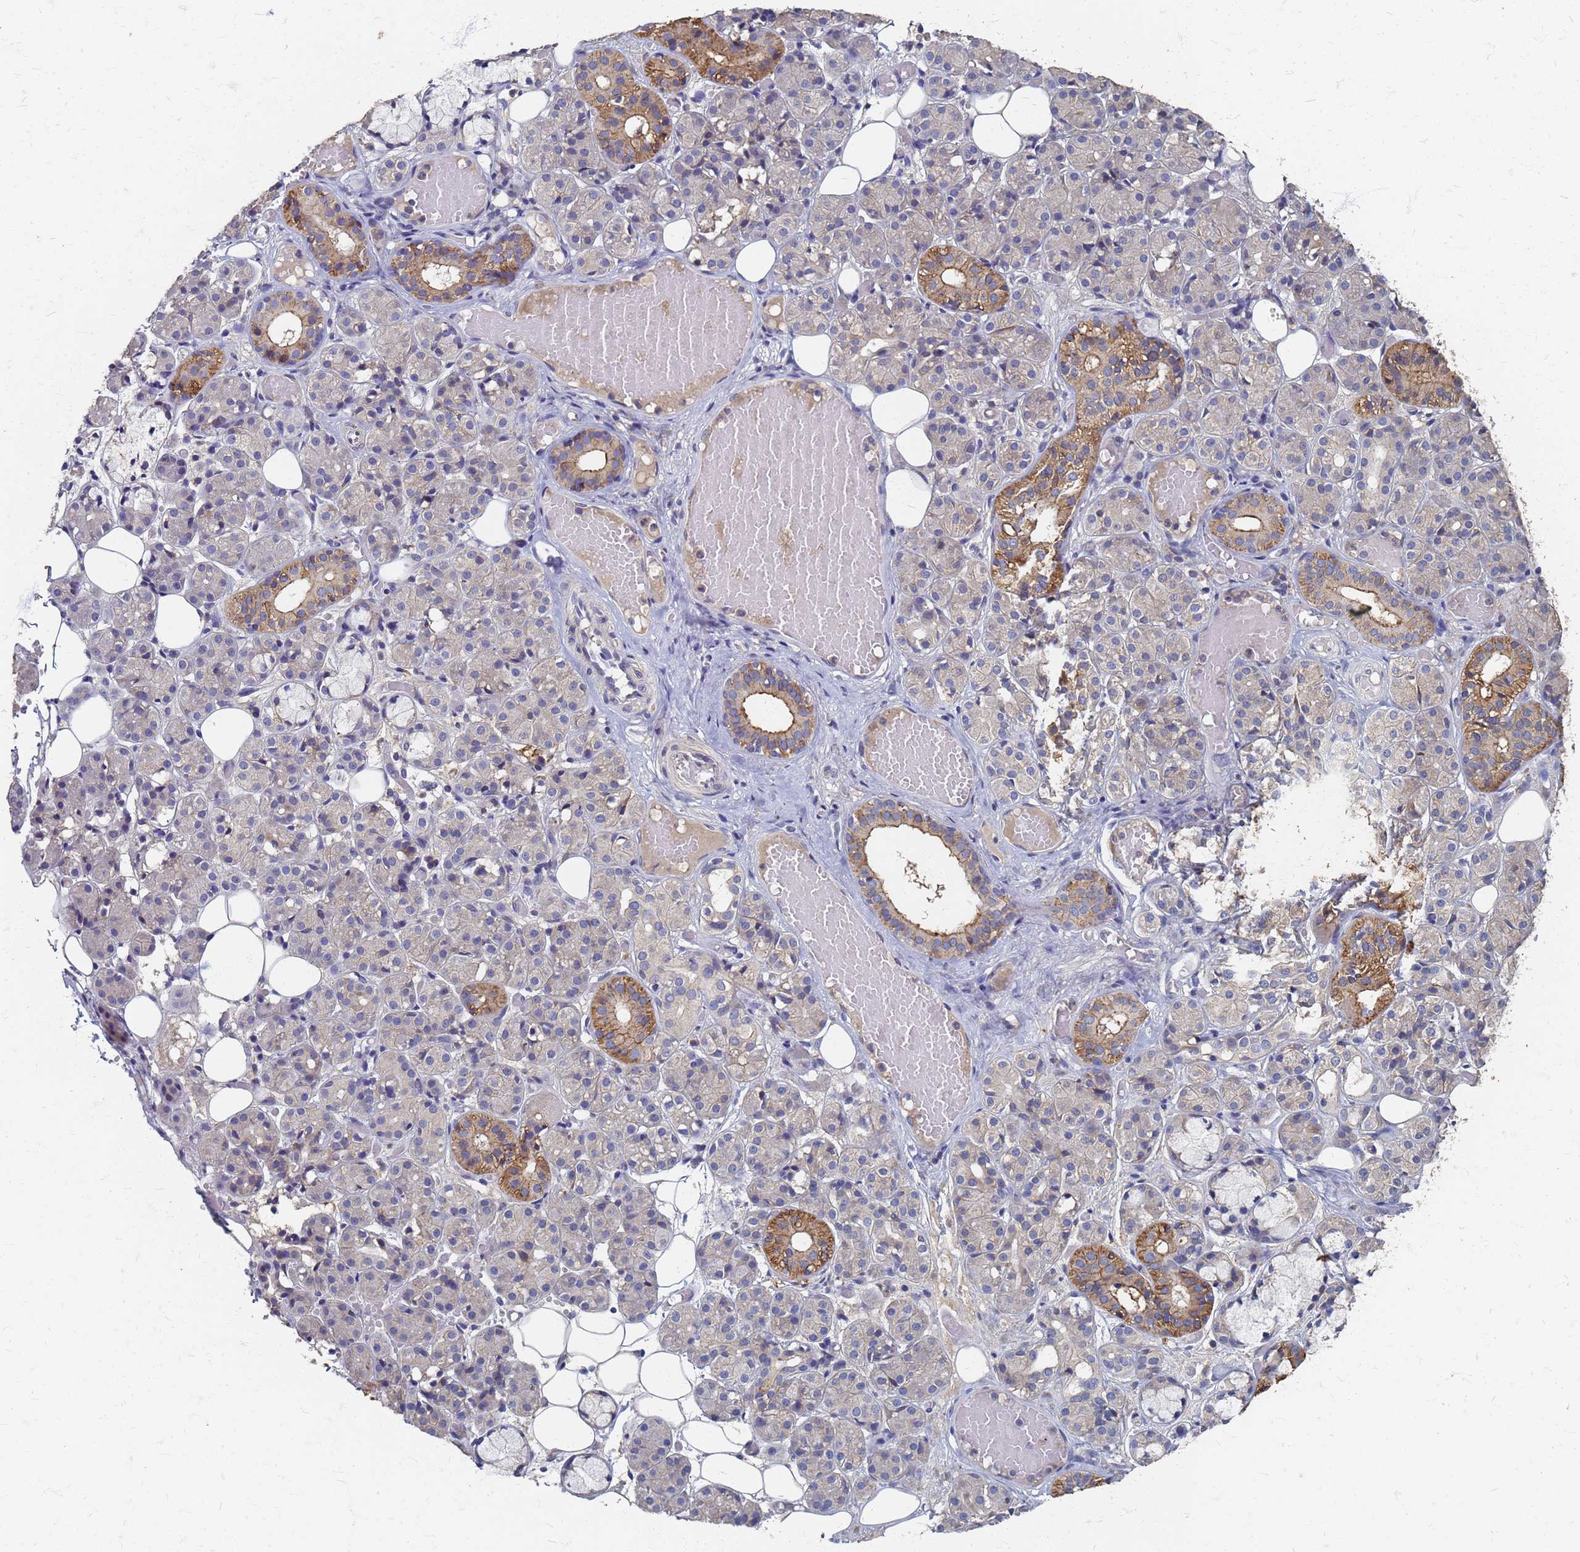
{"staining": {"intensity": "moderate", "quantity": "<25%", "location": "cytoplasmic/membranous"}, "tissue": "salivary gland", "cell_type": "Glandular cells", "image_type": "normal", "snomed": [{"axis": "morphology", "description": "Normal tissue, NOS"}, {"axis": "topography", "description": "Salivary gland"}], "caption": "Immunohistochemistry of unremarkable human salivary gland exhibits low levels of moderate cytoplasmic/membranous expression in about <25% of glandular cells. The staining was performed using DAB (3,3'-diaminobenzidine), with brown indicating positive protein expression. Nuclei are stained blue with hematoxylin.", "gene": "KRCC1", "patient": {"sex": "male", "age": 63}}